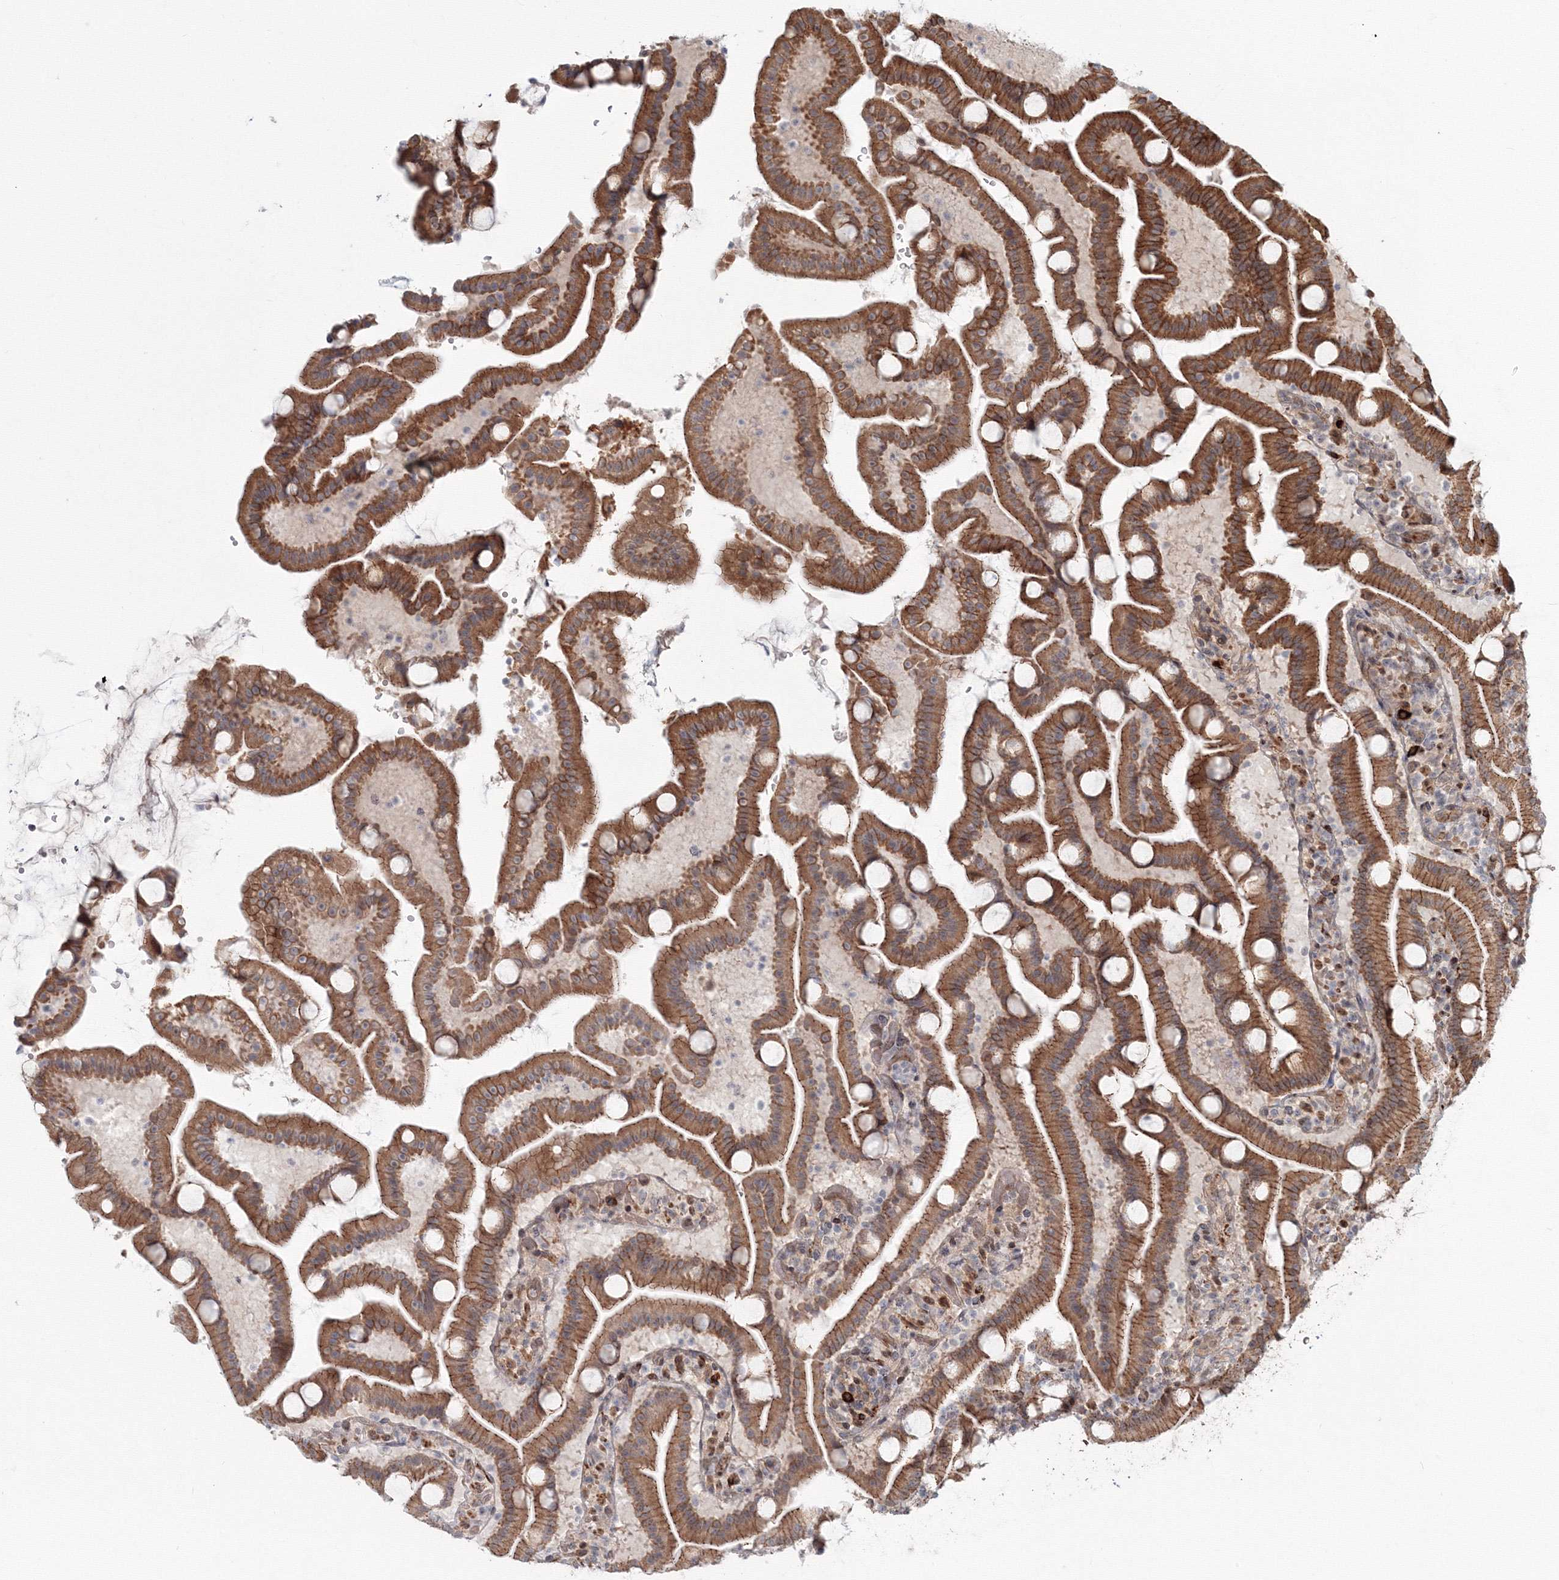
{"staining": {"intensity": "strong", "quantity": ">75%", "location": "cytoplasmic/membranous,nuclear"}, "tissue": "duodenum", "cell_type": "Glandular cells", "image_type": "normal", "snomed": [{"axis": "morphology", "description": "Normal tissue, NOS"}, {"axis": "topography", "description": "Duodenum"}], "caption": "A histopathology image of duodenum stained for a protein displays strong cytoplasmic/membranous,nuclear brown staining in glandular cells.", "gene": "SH3PXD2A", "patient": {"sex": "male", "age": 55}}